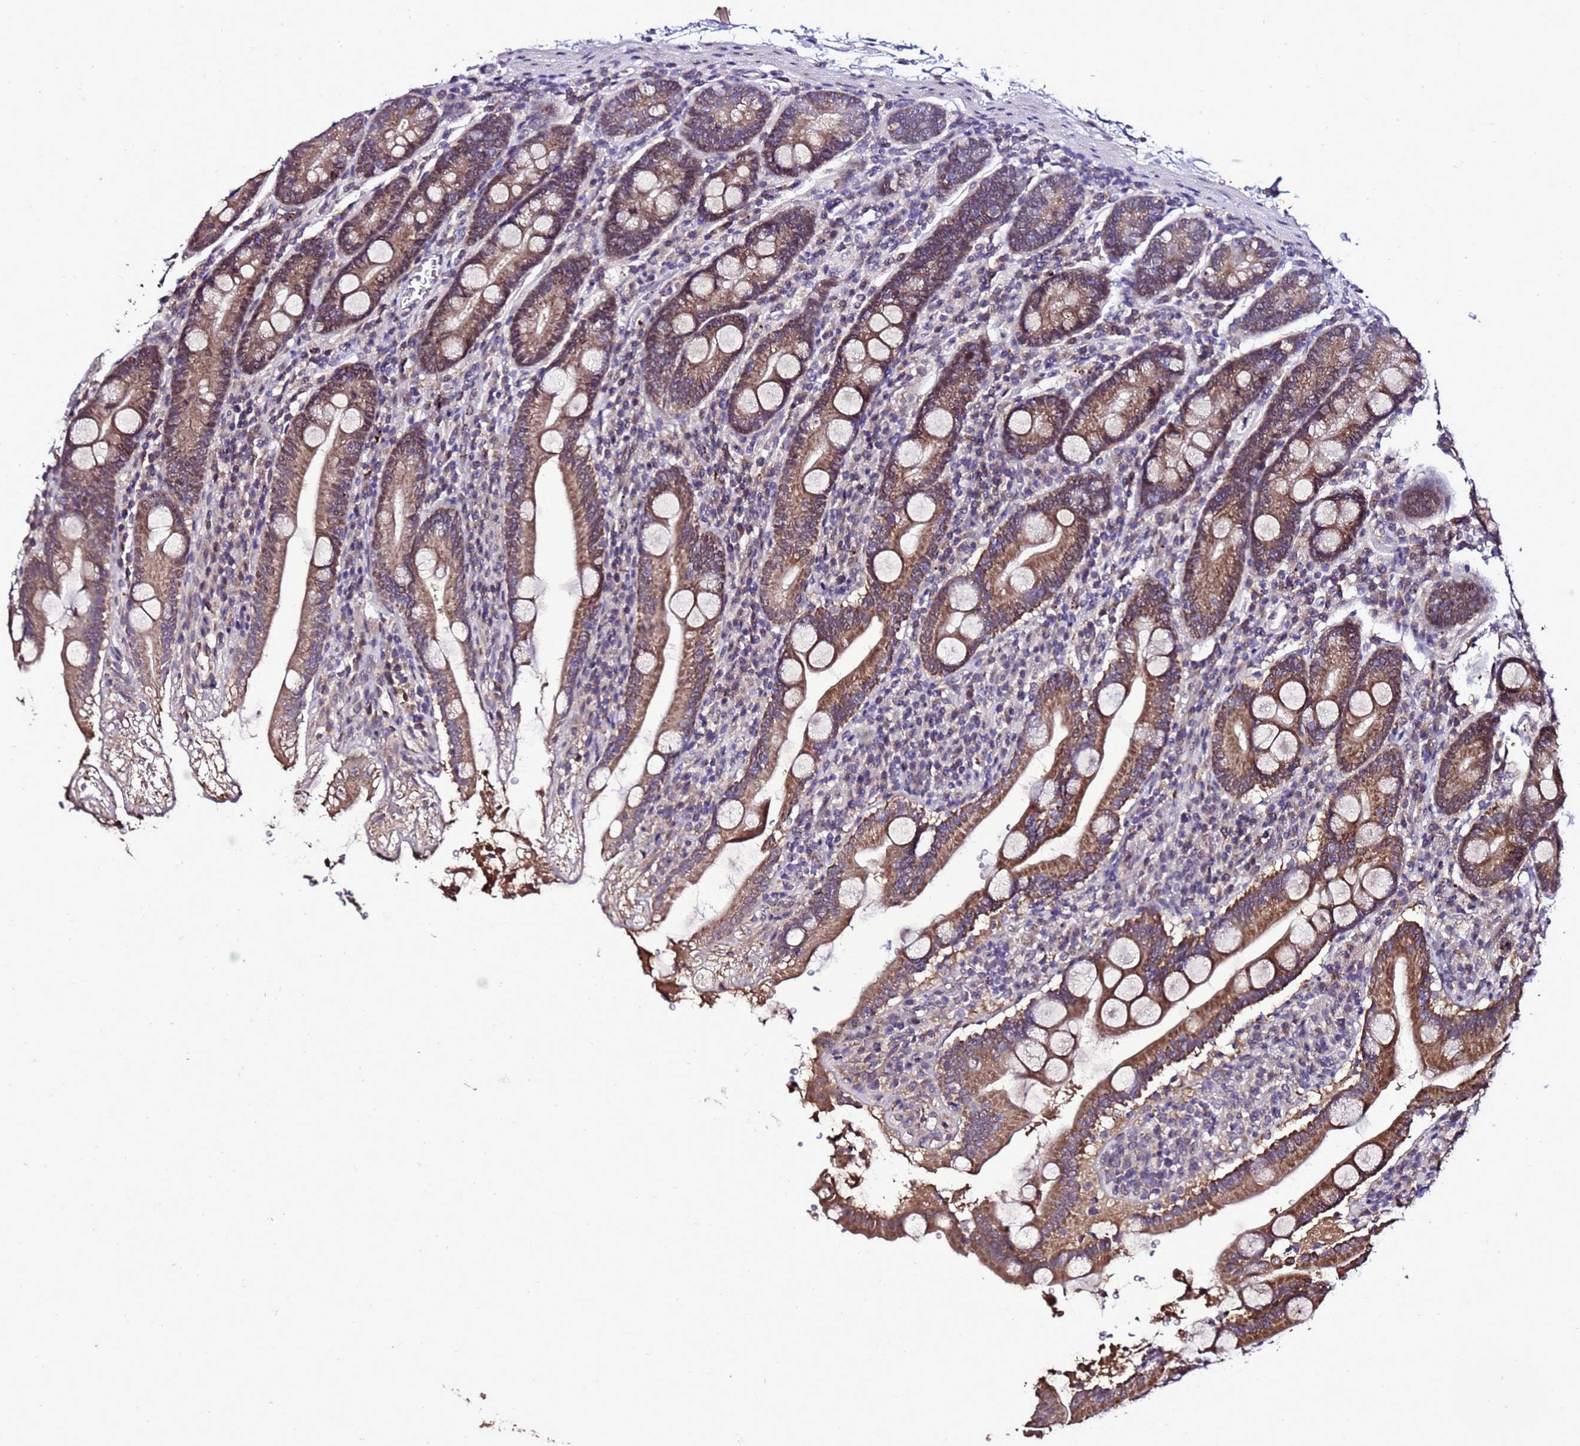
{"staining": {"intensity": "moderate", "quantity": ">75%", "location": "cytoplasmic/membranous"}, "tissue": "duodenum", "cell_type": "Glandular cells", "image_type": "normal", "snomed": [{"axis": "morphology", "description": "Normal tissue, NOS"}, {"axis": "topography", "description": "Duodenum"}], "caption": "Immunohistochemistry (IHC) photomicrograph of unremarkable human duodenum stained for a protein (brown), which shows medium levels of moderate cytoplasmic/membranous expression in approximately >75% of glandular cells.", "gene": "ZNF329", "patient": {"sex": "male", "age": 35}}